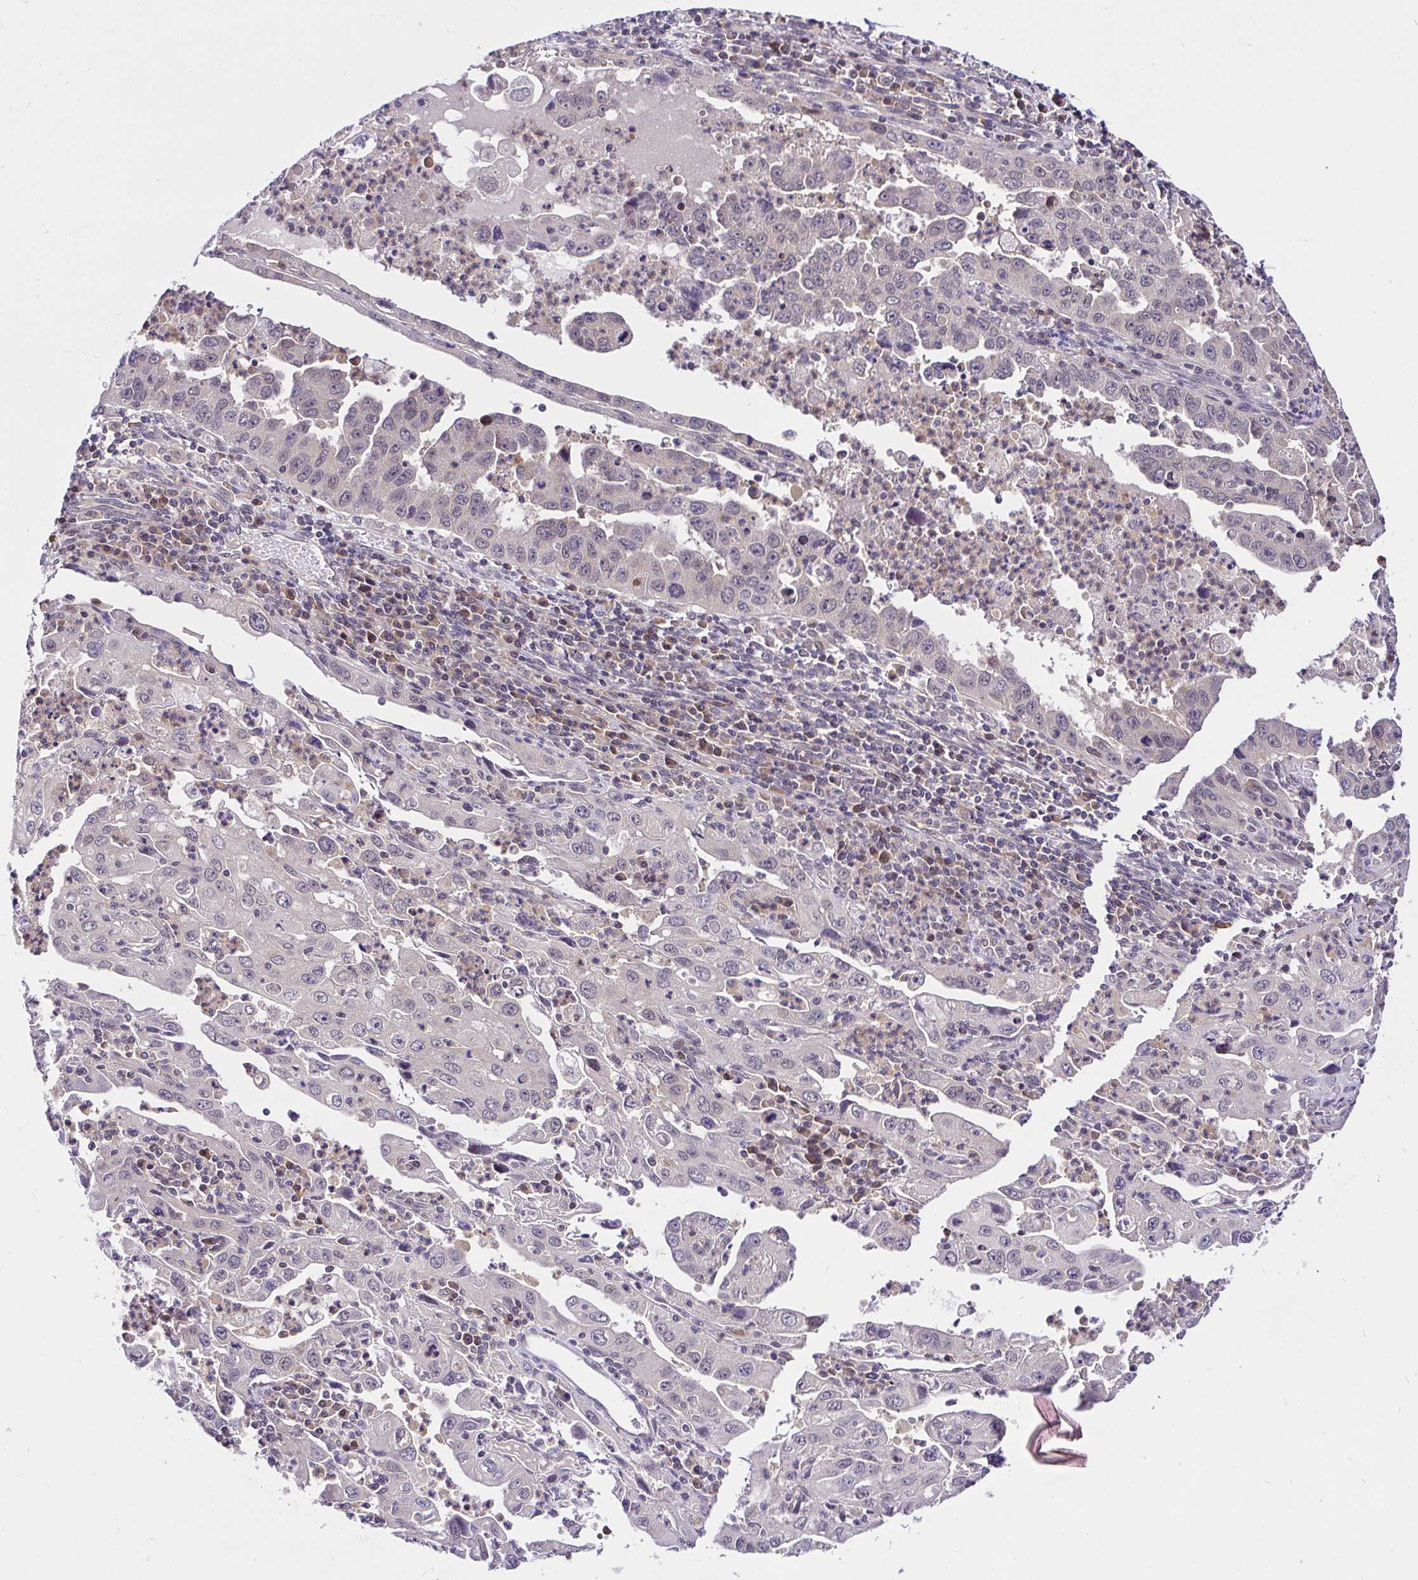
{"staining": {"intensity": "negative", "quantity": "none", "location": "none"}, "tissue": "endometrial cancer", "cell_type": "Tumor cells", "image_type": "cancer", "snomed": [{"axis": "morphology", "description": "Adenocarcinoma, NOS"}, {"axis": "topography", "description": "Uterus"}], "caption": "This is a micrograph of immunohistochemistry staining of endometrial adenocarcinoma, which shows no expression in tumor cells.", "gene": "UBE2M", "patient": {"sex": "female", "age": 62}}